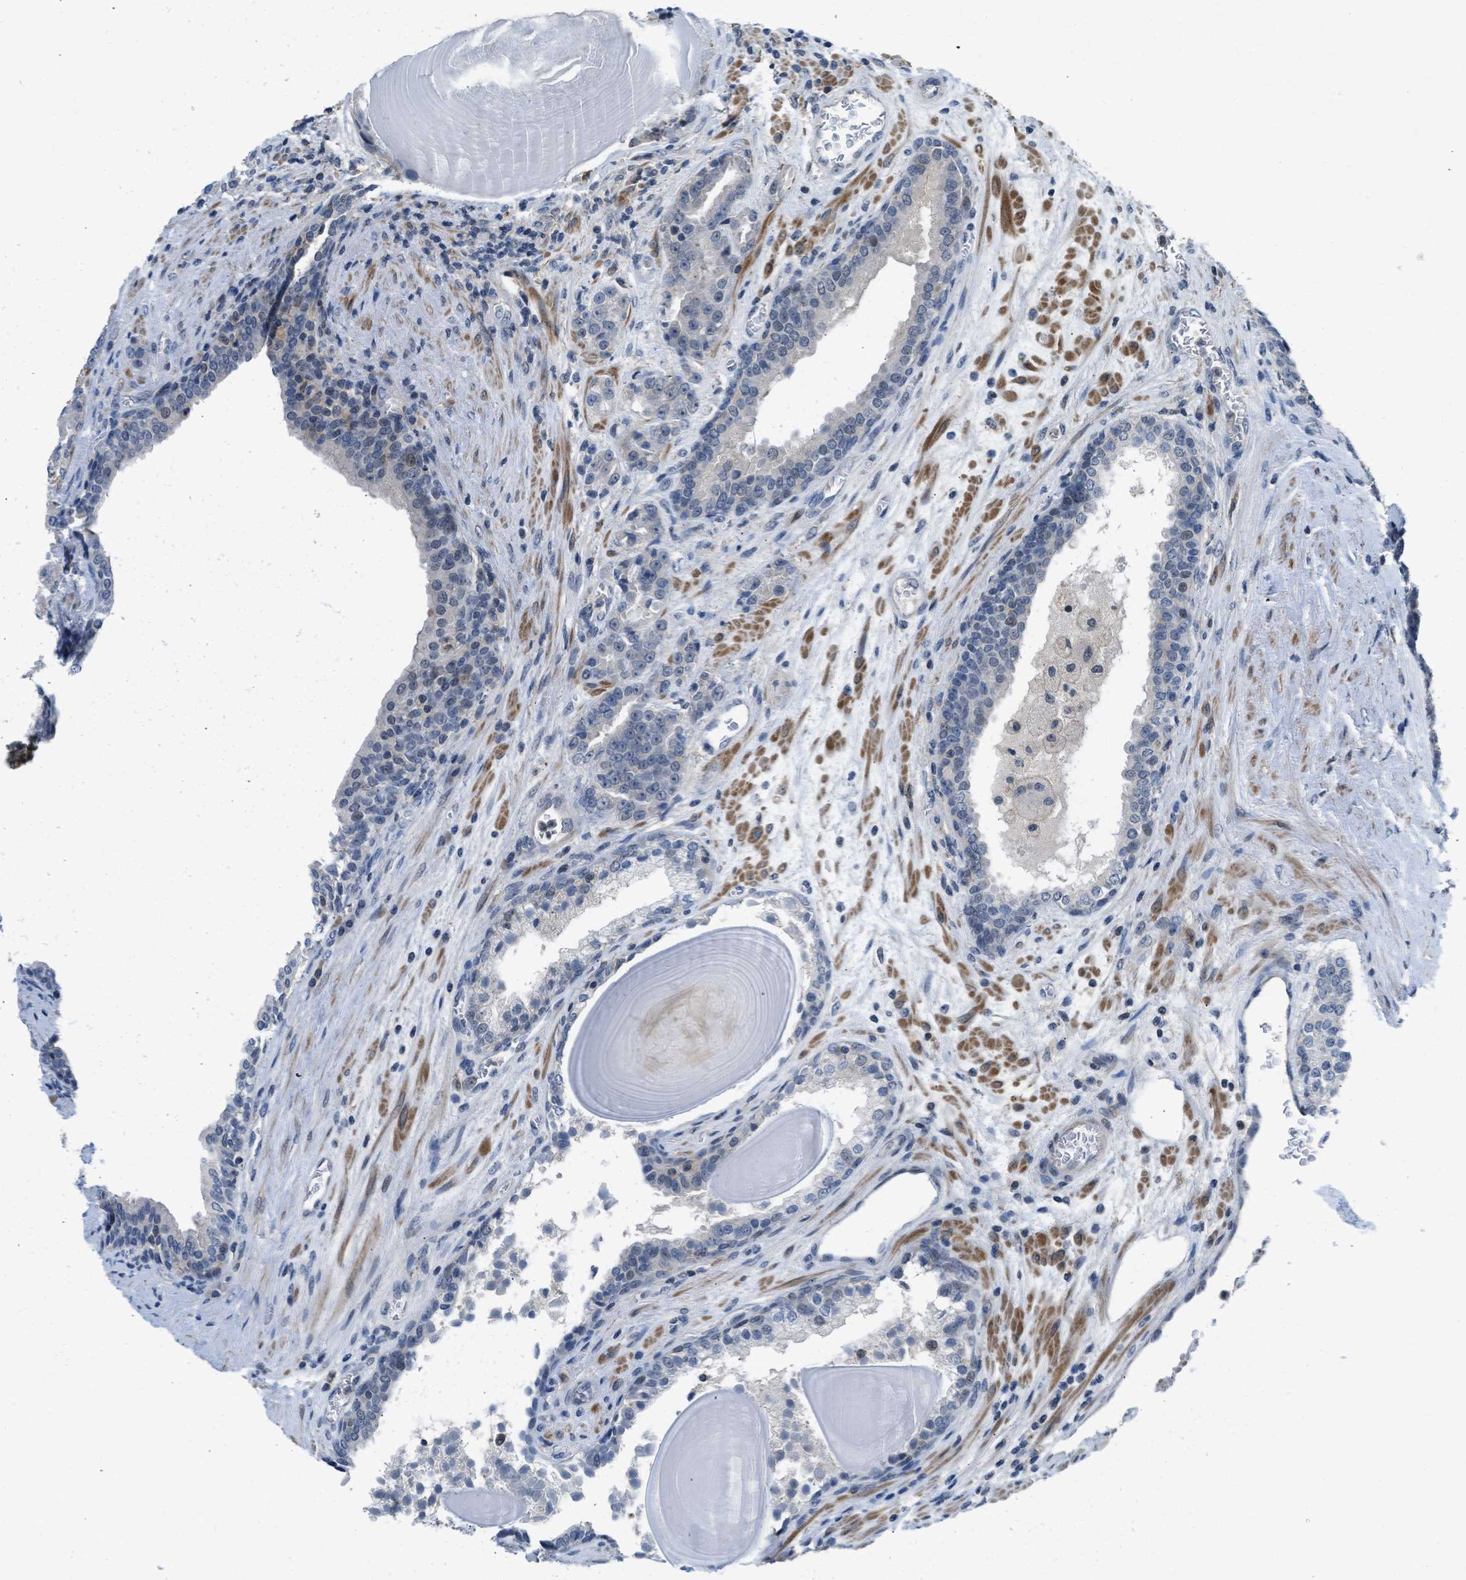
{"staining": {"intensity": "negative", "quantity": "none", "location": "none"}, "tissue": "prostate cancer", "cell_type": "Tumor cells", "image_type": "cancer", "snomed": [{"axis": "morphology", "description": "Adenocarcinoma, High grade"}, {"axis": "topography", "description": "Prostate"}], "caption": "DAB immunohistochemical staining of prostate cancer shows no significant expression in tumor cells. (DAB (3,3'-diaminobenzidine) IHC with hematoxylin counter stain).", "gene": "TTBK2", "patient": {"sex": "male", "age": 60}}